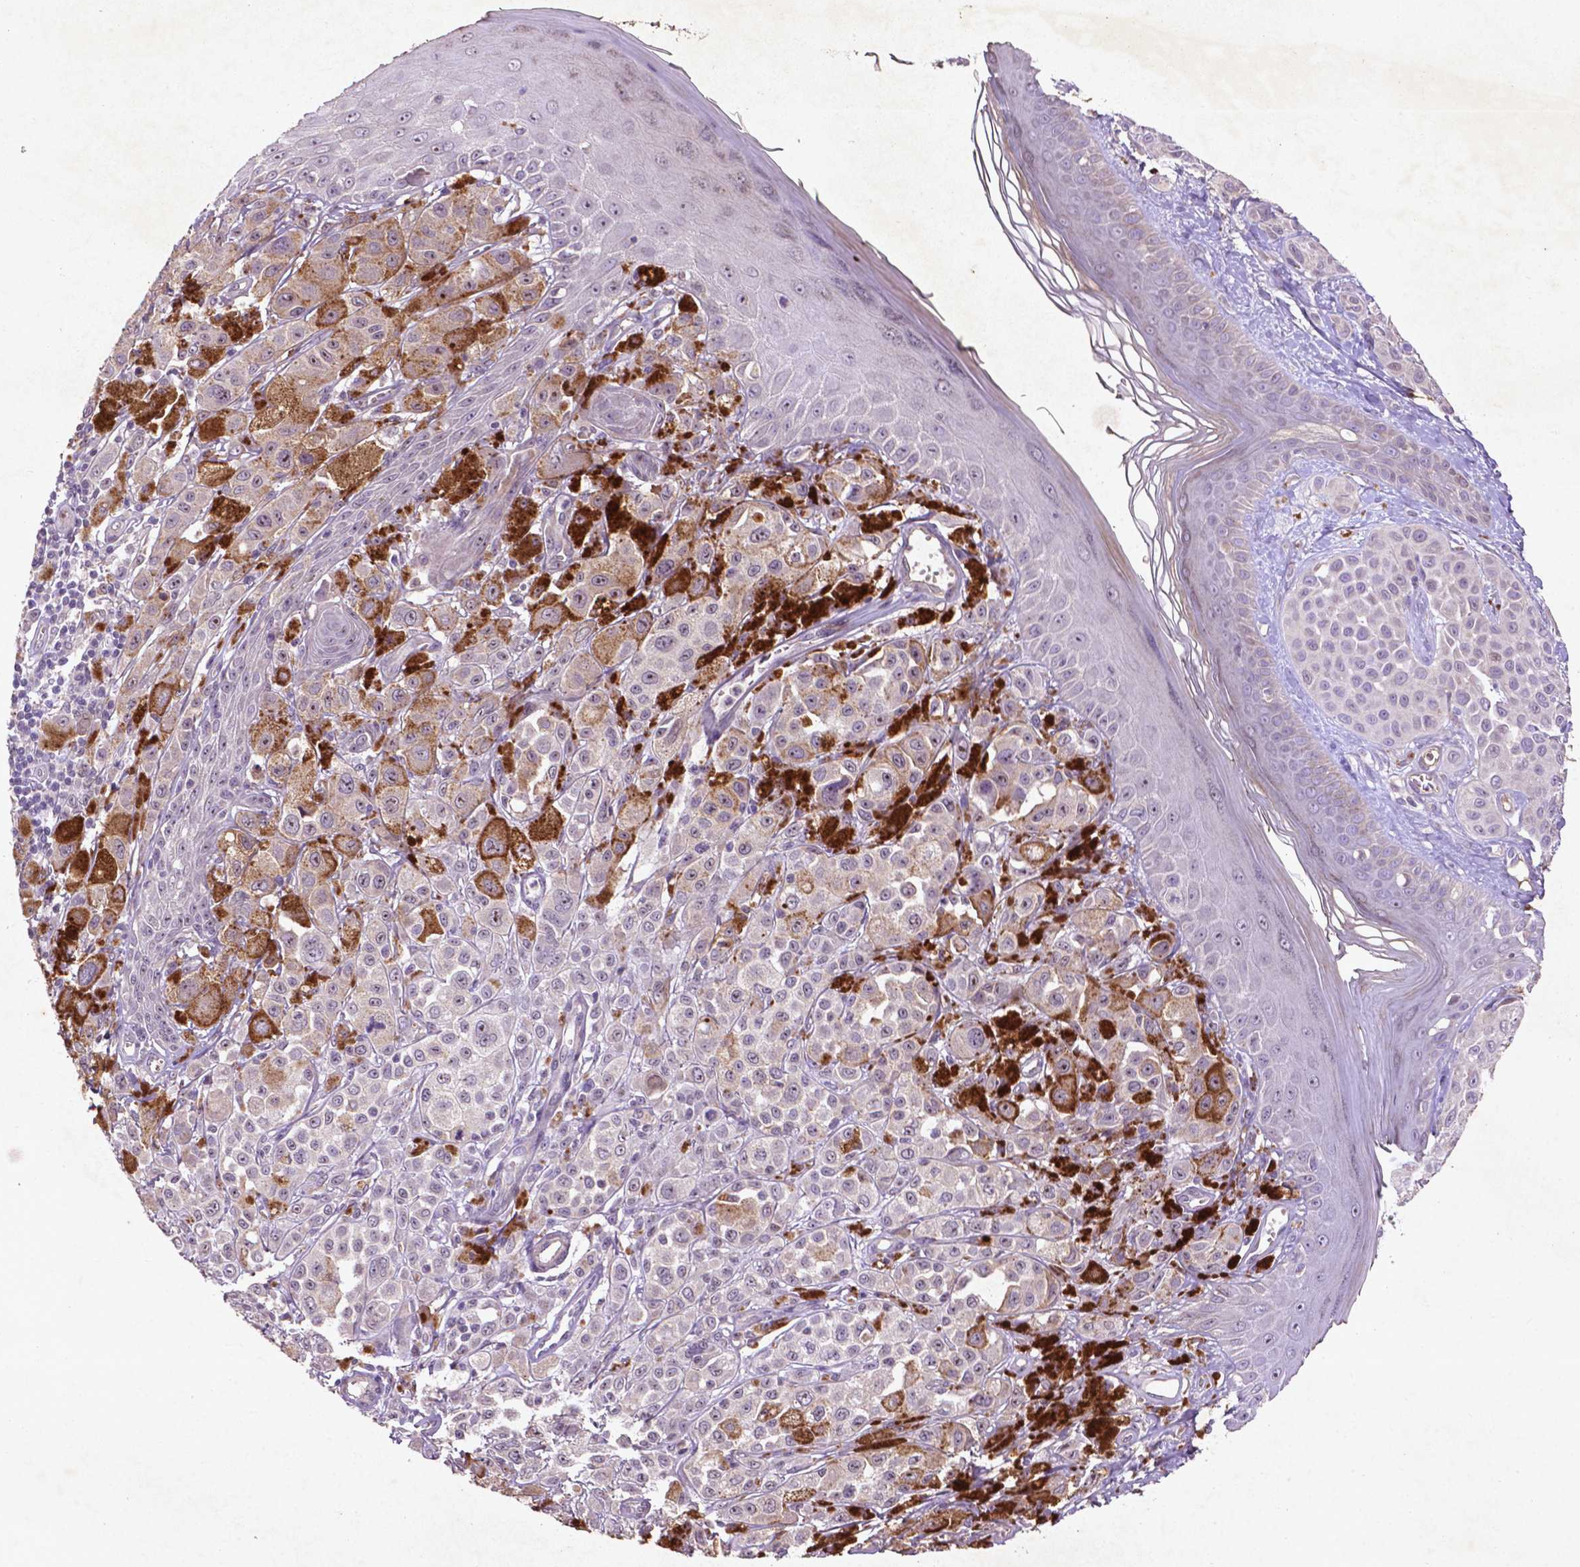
{"staining": {"intensity": "negative", "quantity": "none", "location": "none"}, "tissue": "melanoma", "cell_type": "Tumor cells", "image_type": "cancer", "snomed": [{"axis": "morphology", "description": "Malignant melanoma, NOS"}, {"axis": "topography", "description": "Skin"}], "caption": "Tumor cells are negative for protein expression in human melanoma. (DAB immunohistochemistry (IHC), high magnification).", "gene": "COQ2", "patient": {"sex": "male", "age": 67}}